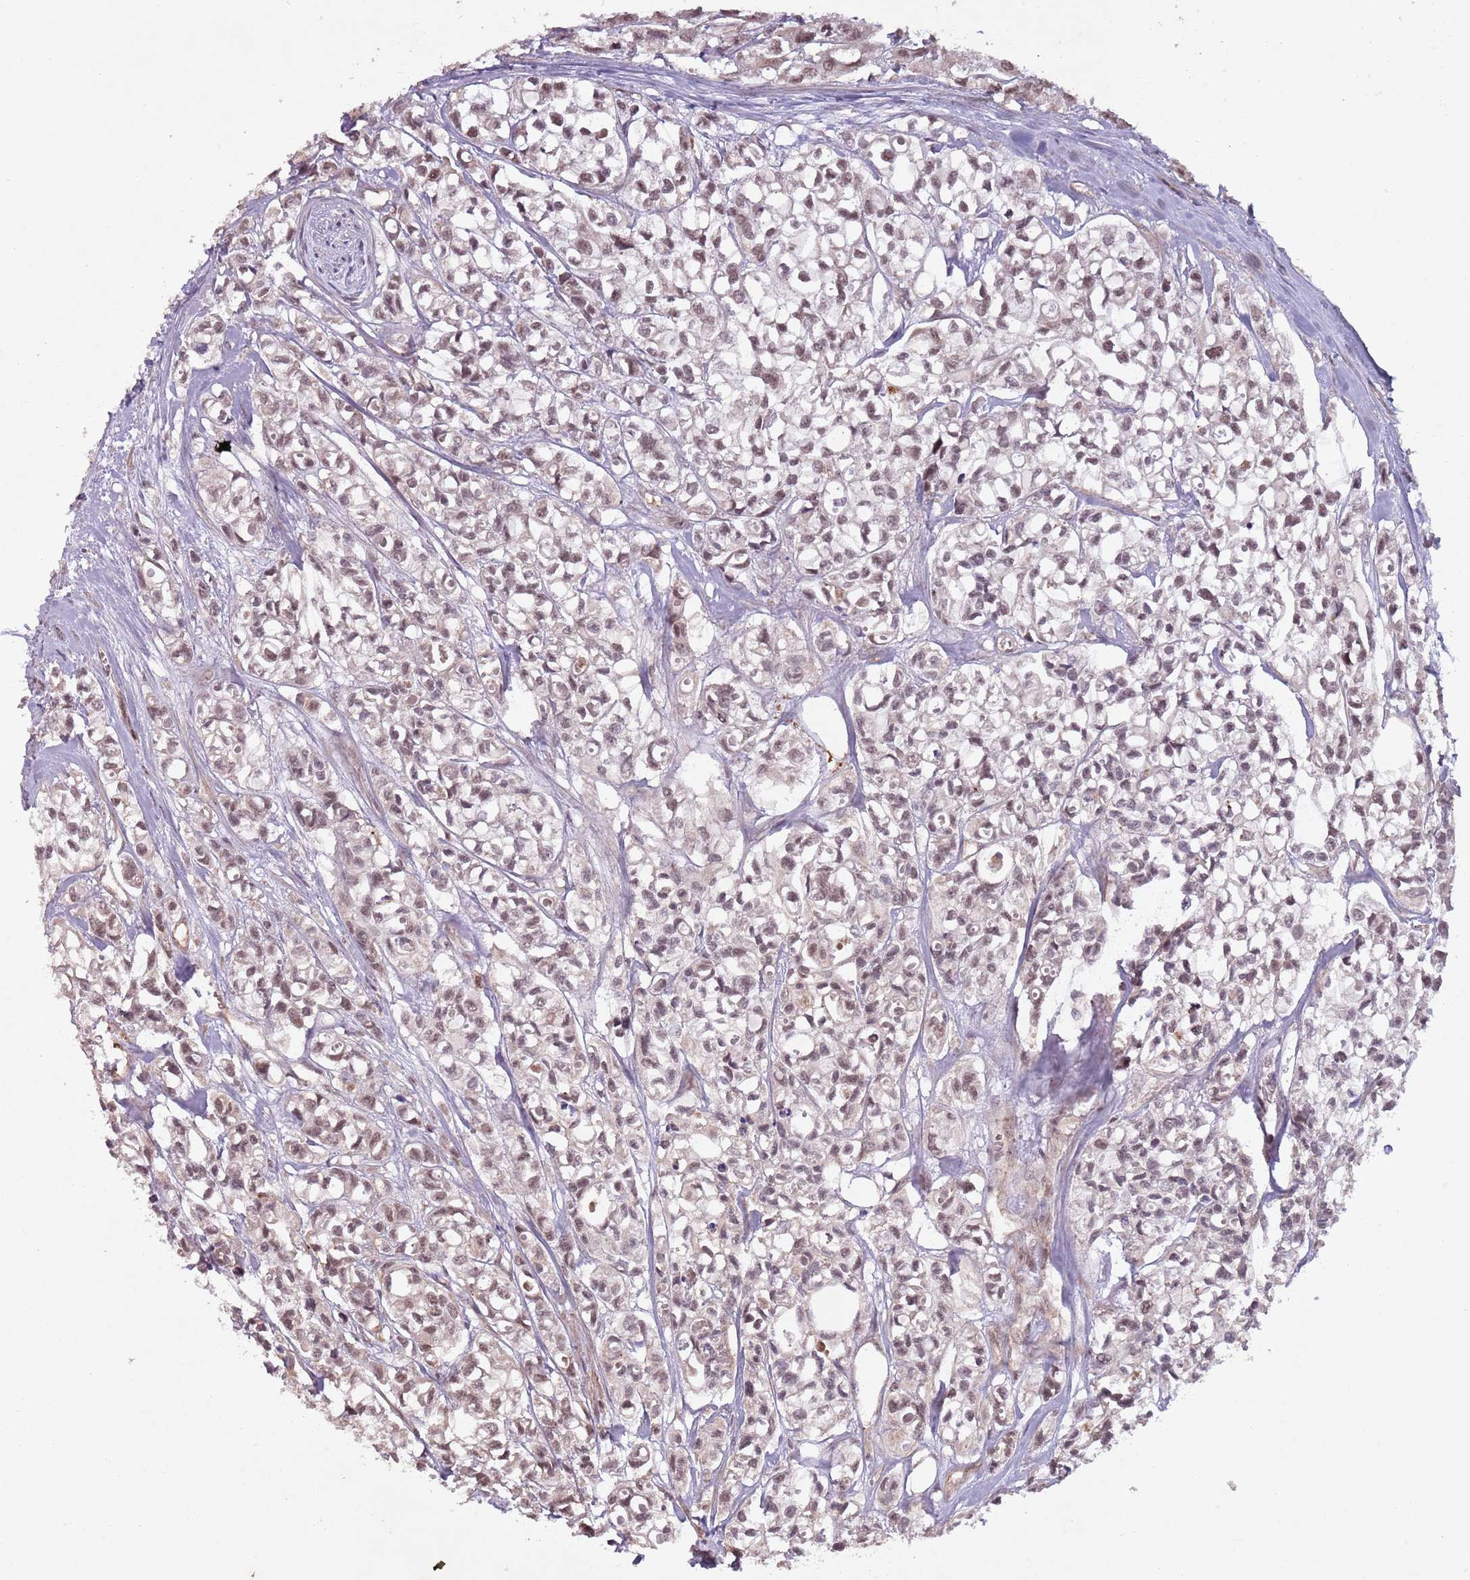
{"staining": {"intensity": "moderate", "quantity": ">75%", "location": "nuclear"}, "tissue": "urothelial cancer", "cell_type": "Tumor cells", "image_type": "cancer", "snomed": [{"axis": "morphology", "description": "Urothelial carcinoma, High grade"}, {"axis": "topography", "description": "Urinary bladder"}], "caption": "High-magnification brightfield microscopy of urothelial cancer stained with DAB (brown) and counterstained with hematoxylin (blue). tumor cells exhibit moderate nuclear expression is present in approximately>75% of cells.", "gene": "SUDS3", "patient": {"sex": "male", "age": 67}}